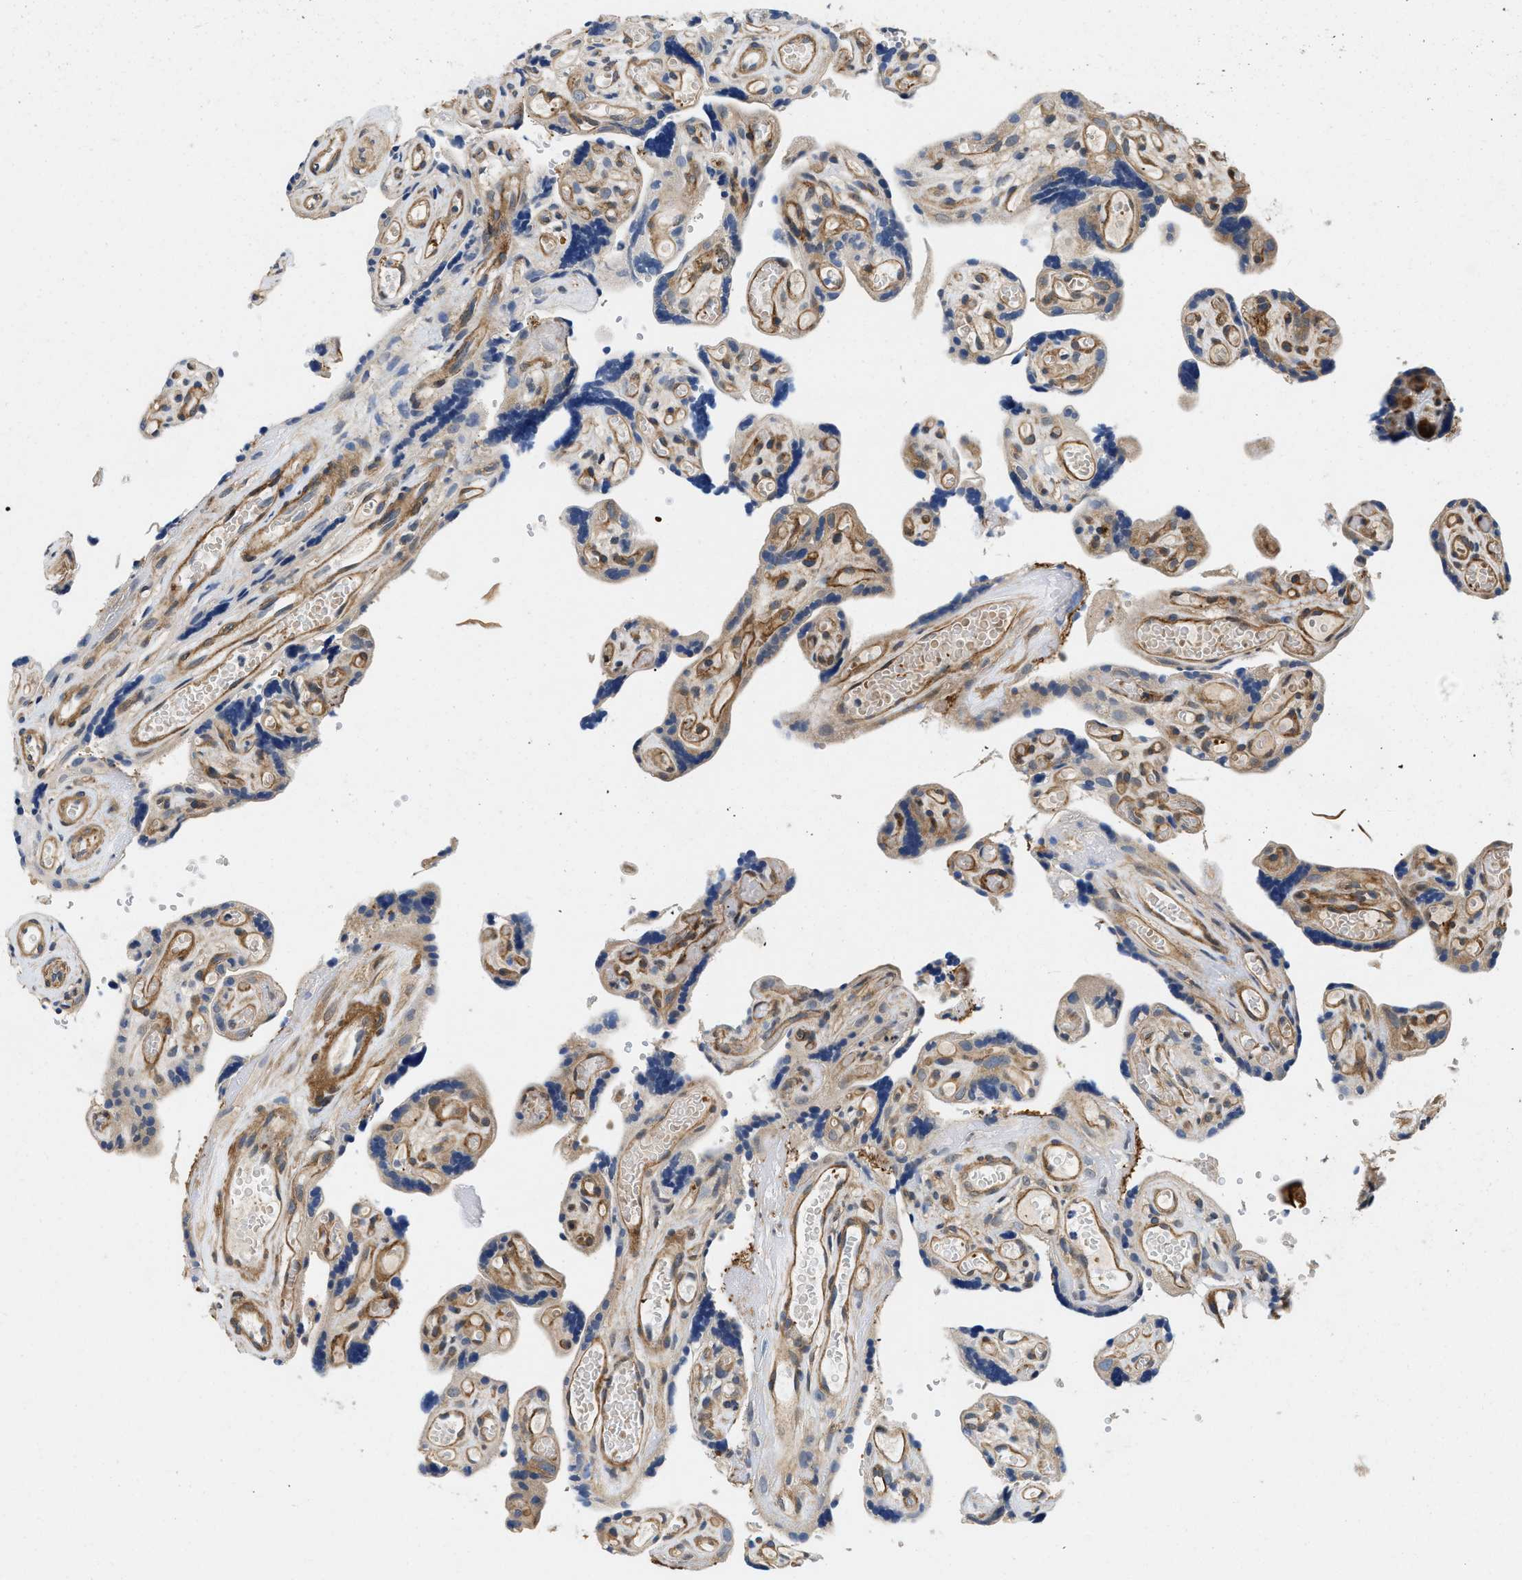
{"staining": {"intensity": "weak", "quantity": ">75%", "location": "cytoplasmic/membranous,nuclear"}, "tissue": "placenta", "cell_type": "Decidual cells", "image_type": "normal", "snomed": [{"axis": "morphology", "description": "Normal tissue, NOS"}, {"axis": "topography", "description": "Placenta"}], "caption": "About >75% of decidual cells in unremarkable placenta demonstrate weak cytoplasmic/membranous,nuclear protein positivity as visualized by brown immunohistochemical staining.", "gene": "RAPH1", "patient": {"sex": "female", "age": 30}}